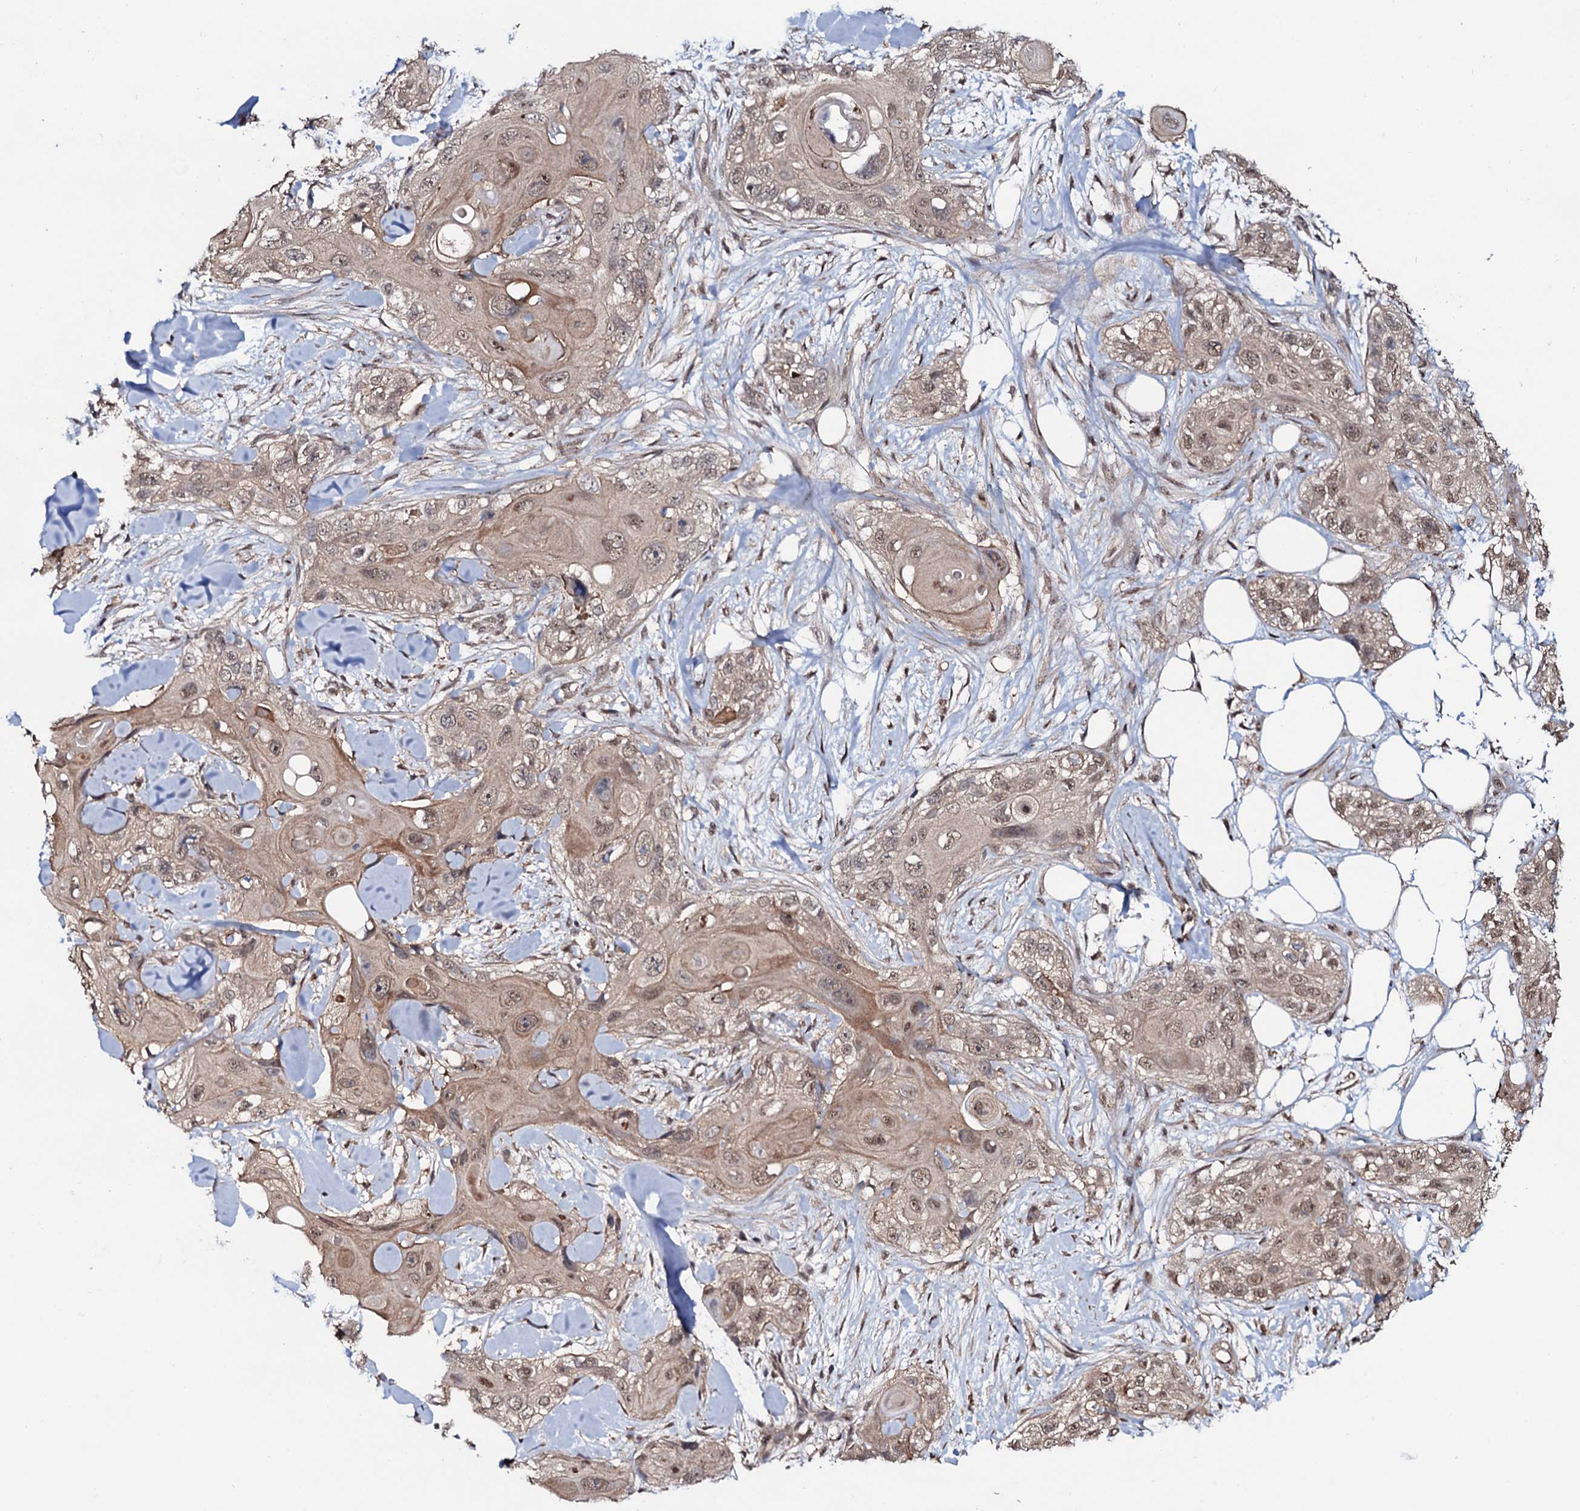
{"staining": {"intensity": "weak", "quantity": ">75%", "location": "cytoplasmic/membranous,nuclear"}, "tissue": "skin cancer", "cell_type": "Tumor cells", "image_type": "cancer", "snomed": [{"axis": "morphology", "description": "Normal tissue, NOS"}, {"axis": "morphology", "description": "Squamous cell carcinoma, NOS"}, {"axis": "topography", "description": "Skin"}], "caption": "Skin cancer tissue demonstrates weak cytoplasmic/membranous and nuclear positivity in approximately >75% of tumor cells, visualized by immunohistochemistry.", "gene": "COG6", "patient": {"sex": "male", "age": 72}}